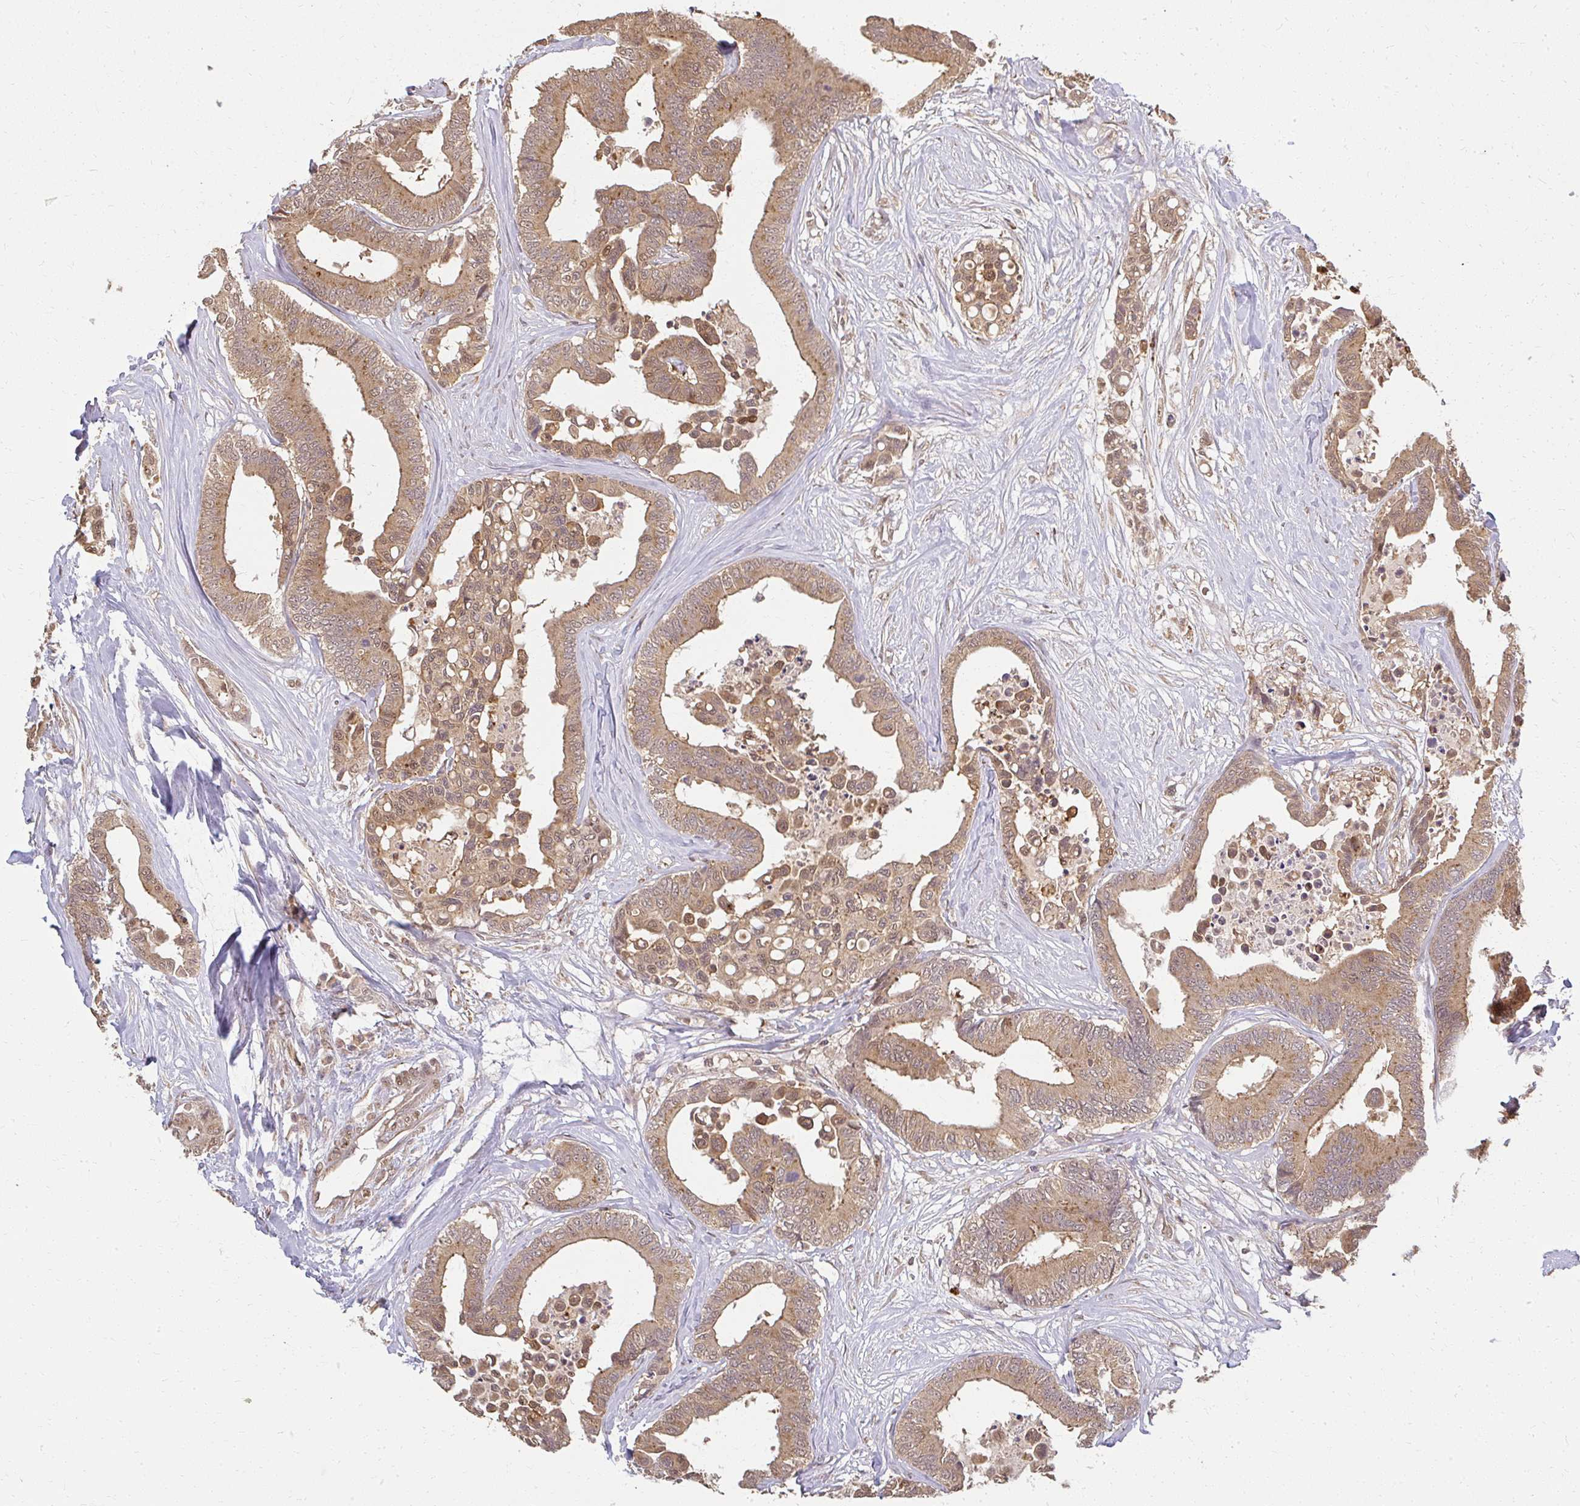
{"staining": {"intensity": "moderate", "quantity": ">75%", "location": "cytoplasmic/membranous,nuclear"}, "tissue": "colorectal cancer", "cell_type": "Tumor cells", "image_type": "cancer", "snomed": [{"axis": "morphology", "description": "Normal tissue, NOS"}, {"axis": "morphology", "description": "Adenocarcinoma, NOS"}, {"axis": "topography", "description": "Colon"}], "caption": "An IHC micrograph of tumor tissue is shown. Protein staining in brown highlights moderate cytoplasmic/membranous and nuclear positivity in colorectal cancer (adenocarcinoma) within tumor cells. The protein of interest is shown in brown color, while the nuclei are stained blue.", "gene": "LARS2", "patient": {"sex": "male", "age": 82}}